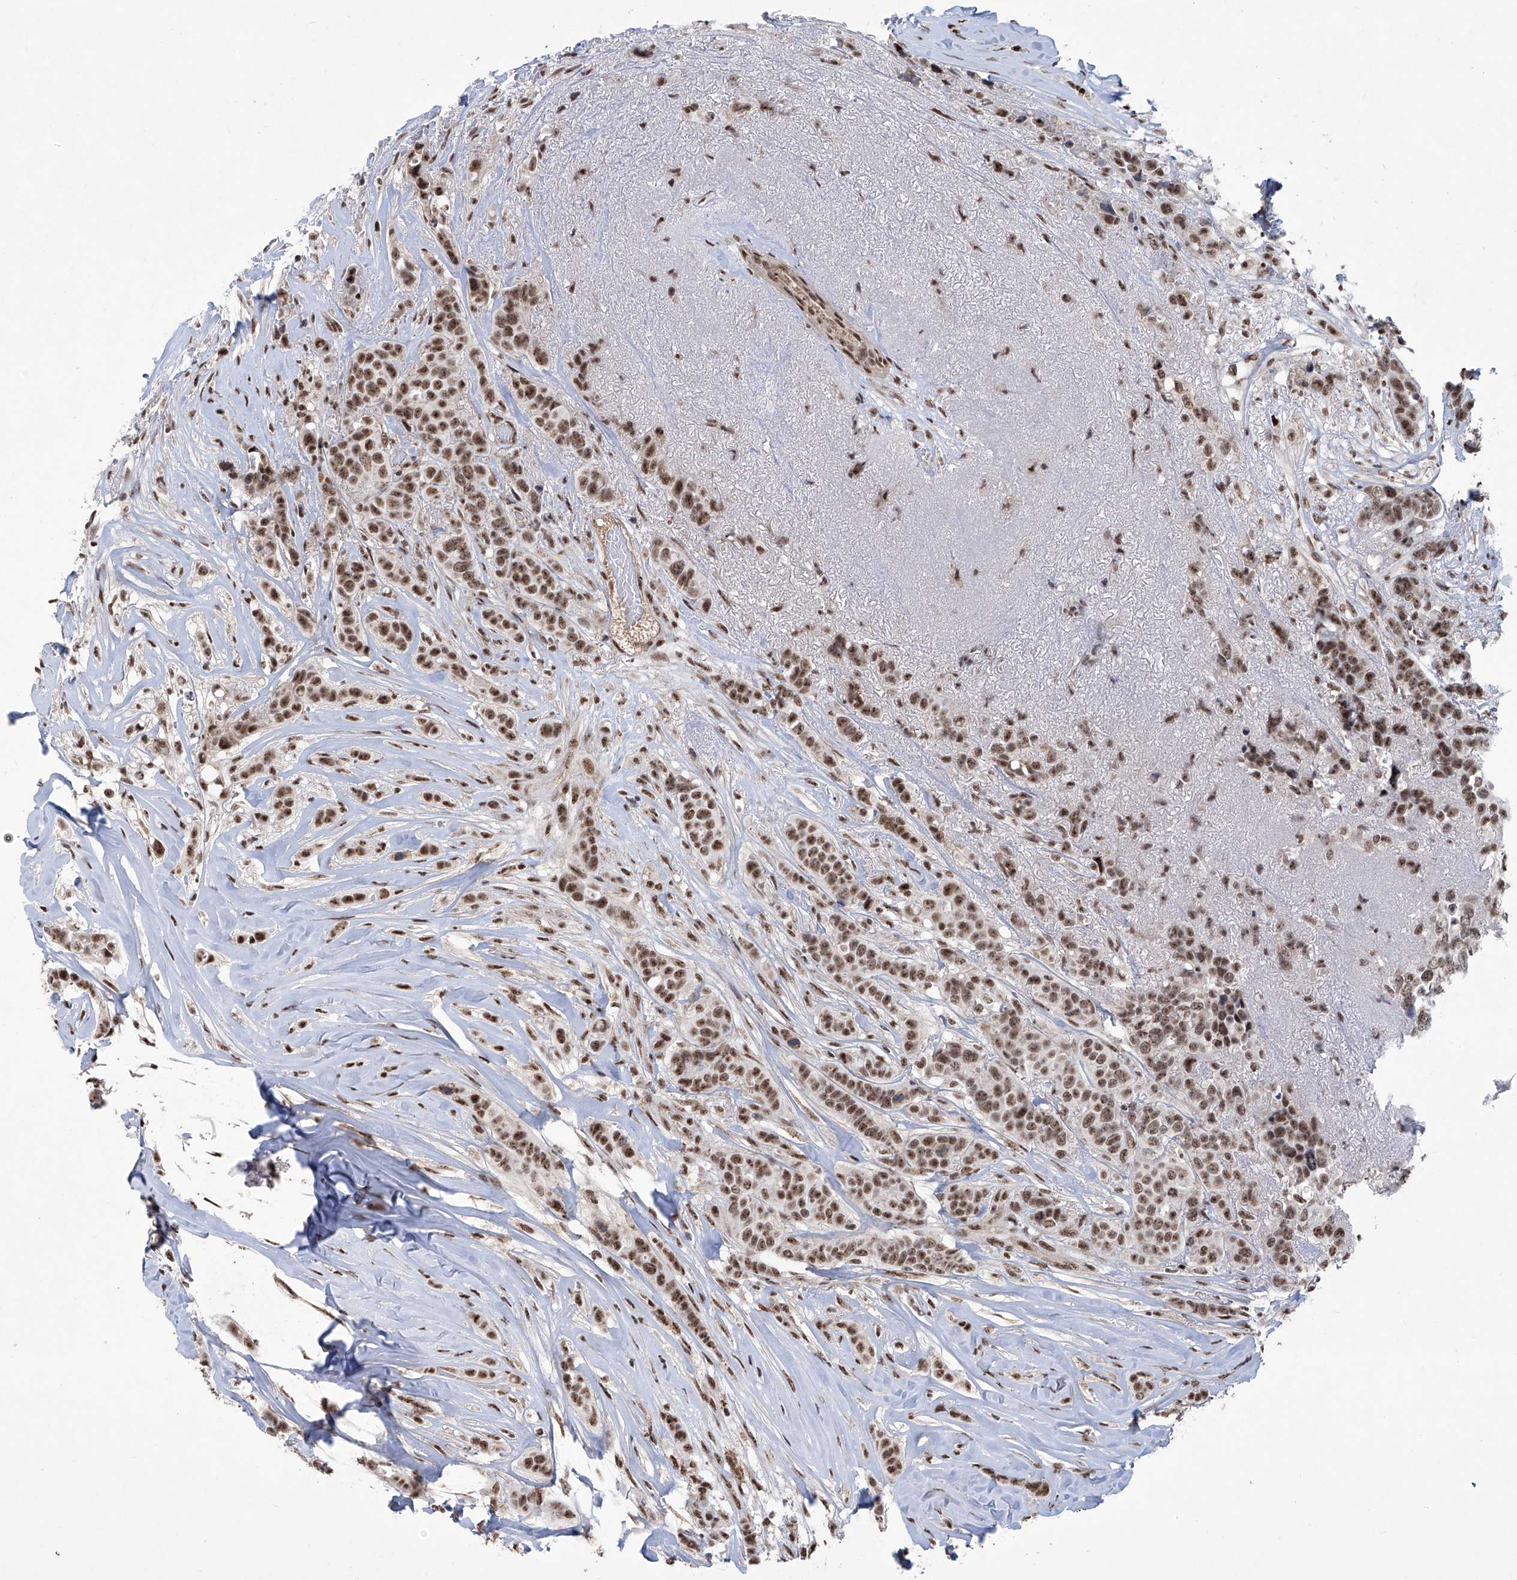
{"staining": {"intensity": "moderate", "quantity": ">75%", "location": "nuclear"}, "tissue": "breast cancer", "cell_type": "Tumor cells", "image_type": "cancer", "snomed": [{"axis": "morphology", "description": "Lobular carcinoma"}, {"axis": "topography", "description": "Breast"}], "caption": "A micrograph showing moderate nuclear expression in approximately >75% of tumor cells in breast cancer (lobular carcinoma), as visualized by brown immunohistochemical staining.", "gene": "FBXL4", "patient": {"sex": "female", "age": 51}}